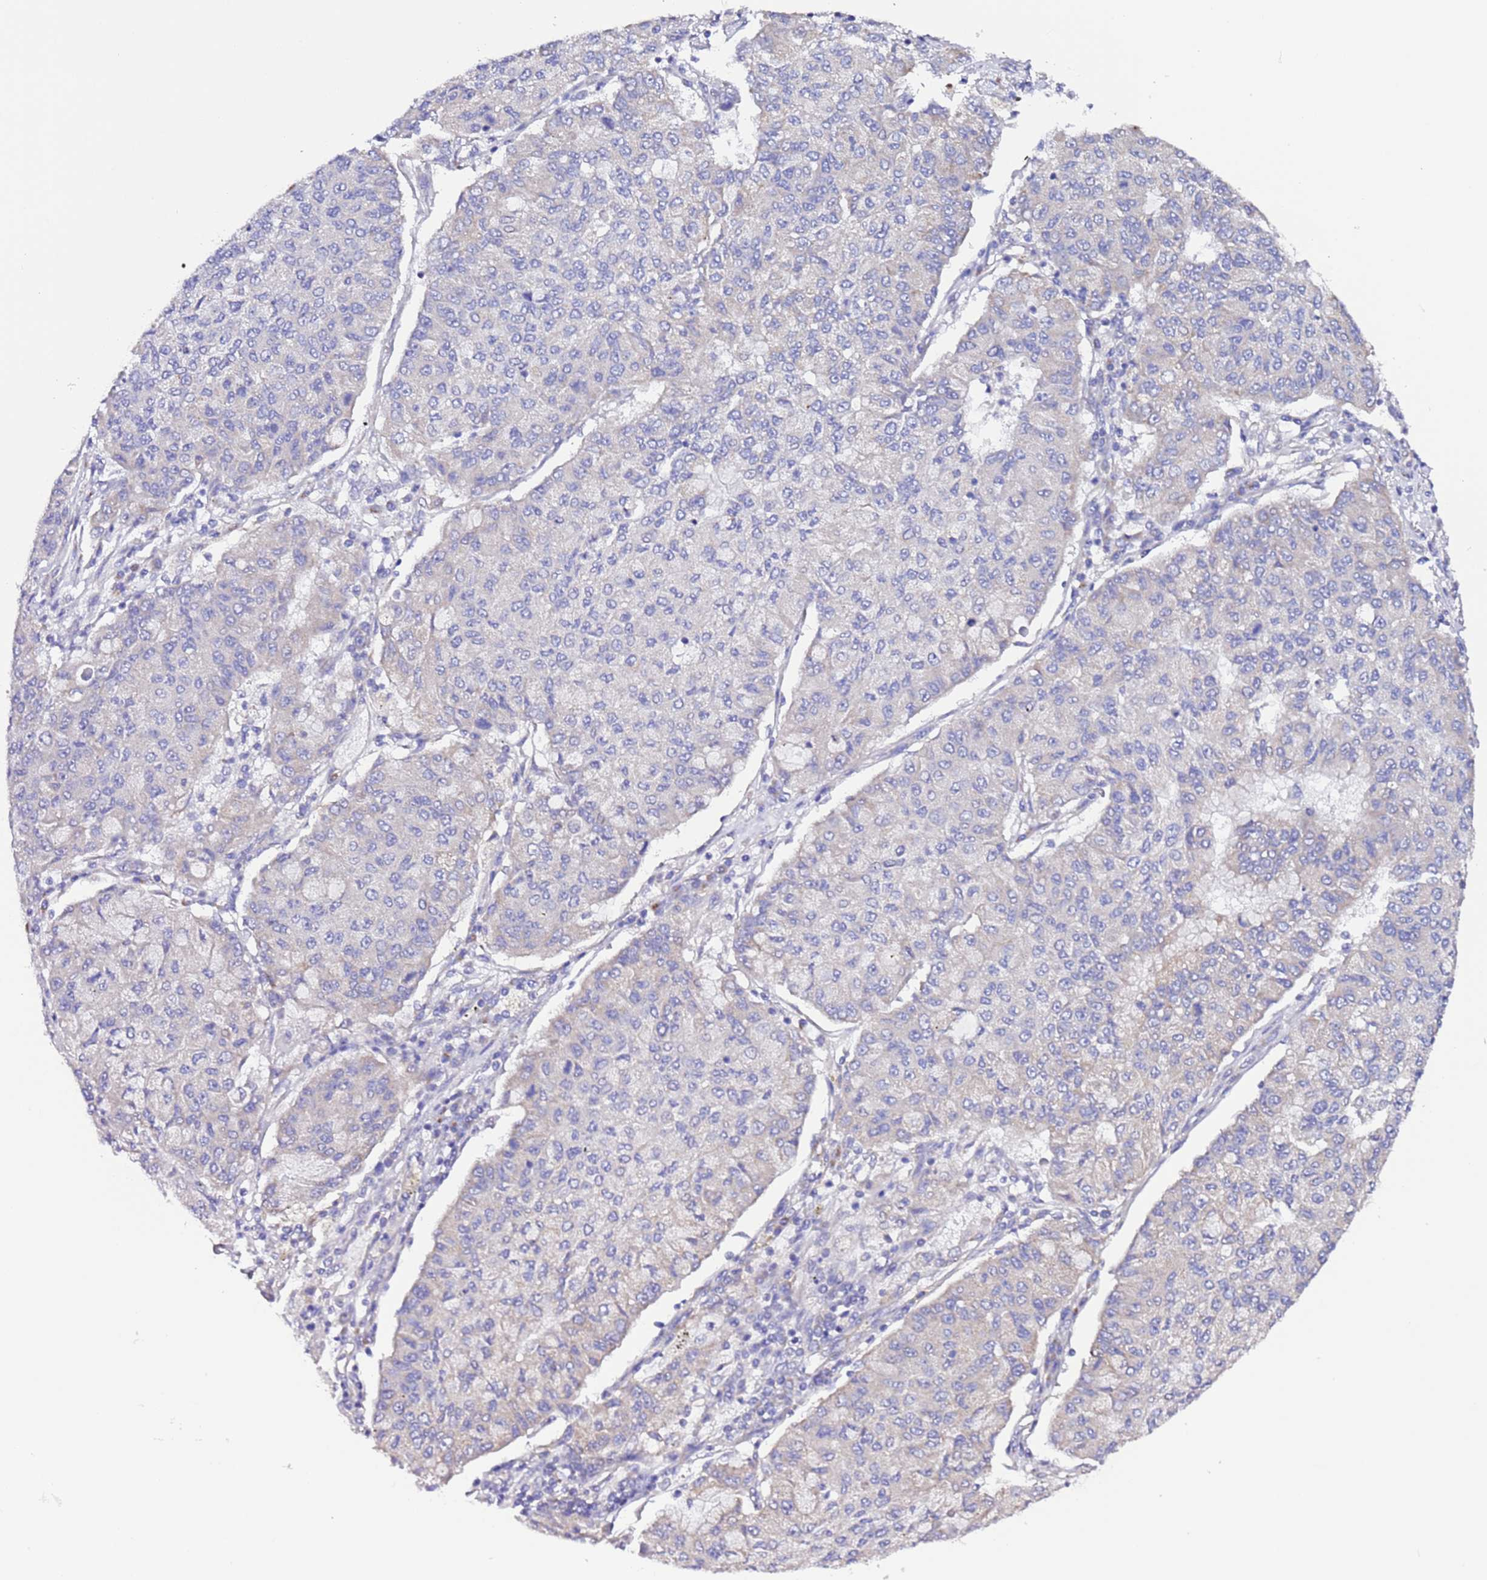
{"staining": {"intensity": "negative", "quantity": "none", "location": "none"}, "tissue": "lung cancer", "cell_type": "Tumor cells", "image_type": "cancer", "snomed": [{"axis": "morphology", "description": "Squamous cell carcinoma, NOS"}, {"axis": "topography", "description": "Lung"}], "caption": "This photomicrograph is of lung cancer (squamous cell carcinoma) stained with immunohistochemistry (IHC) to label a protein in brown with the nuclei are counter-stained blue. There is no staining in tumor cells.", "gene": "AHI1", "patient": {"sex": "male", "age": 74}}